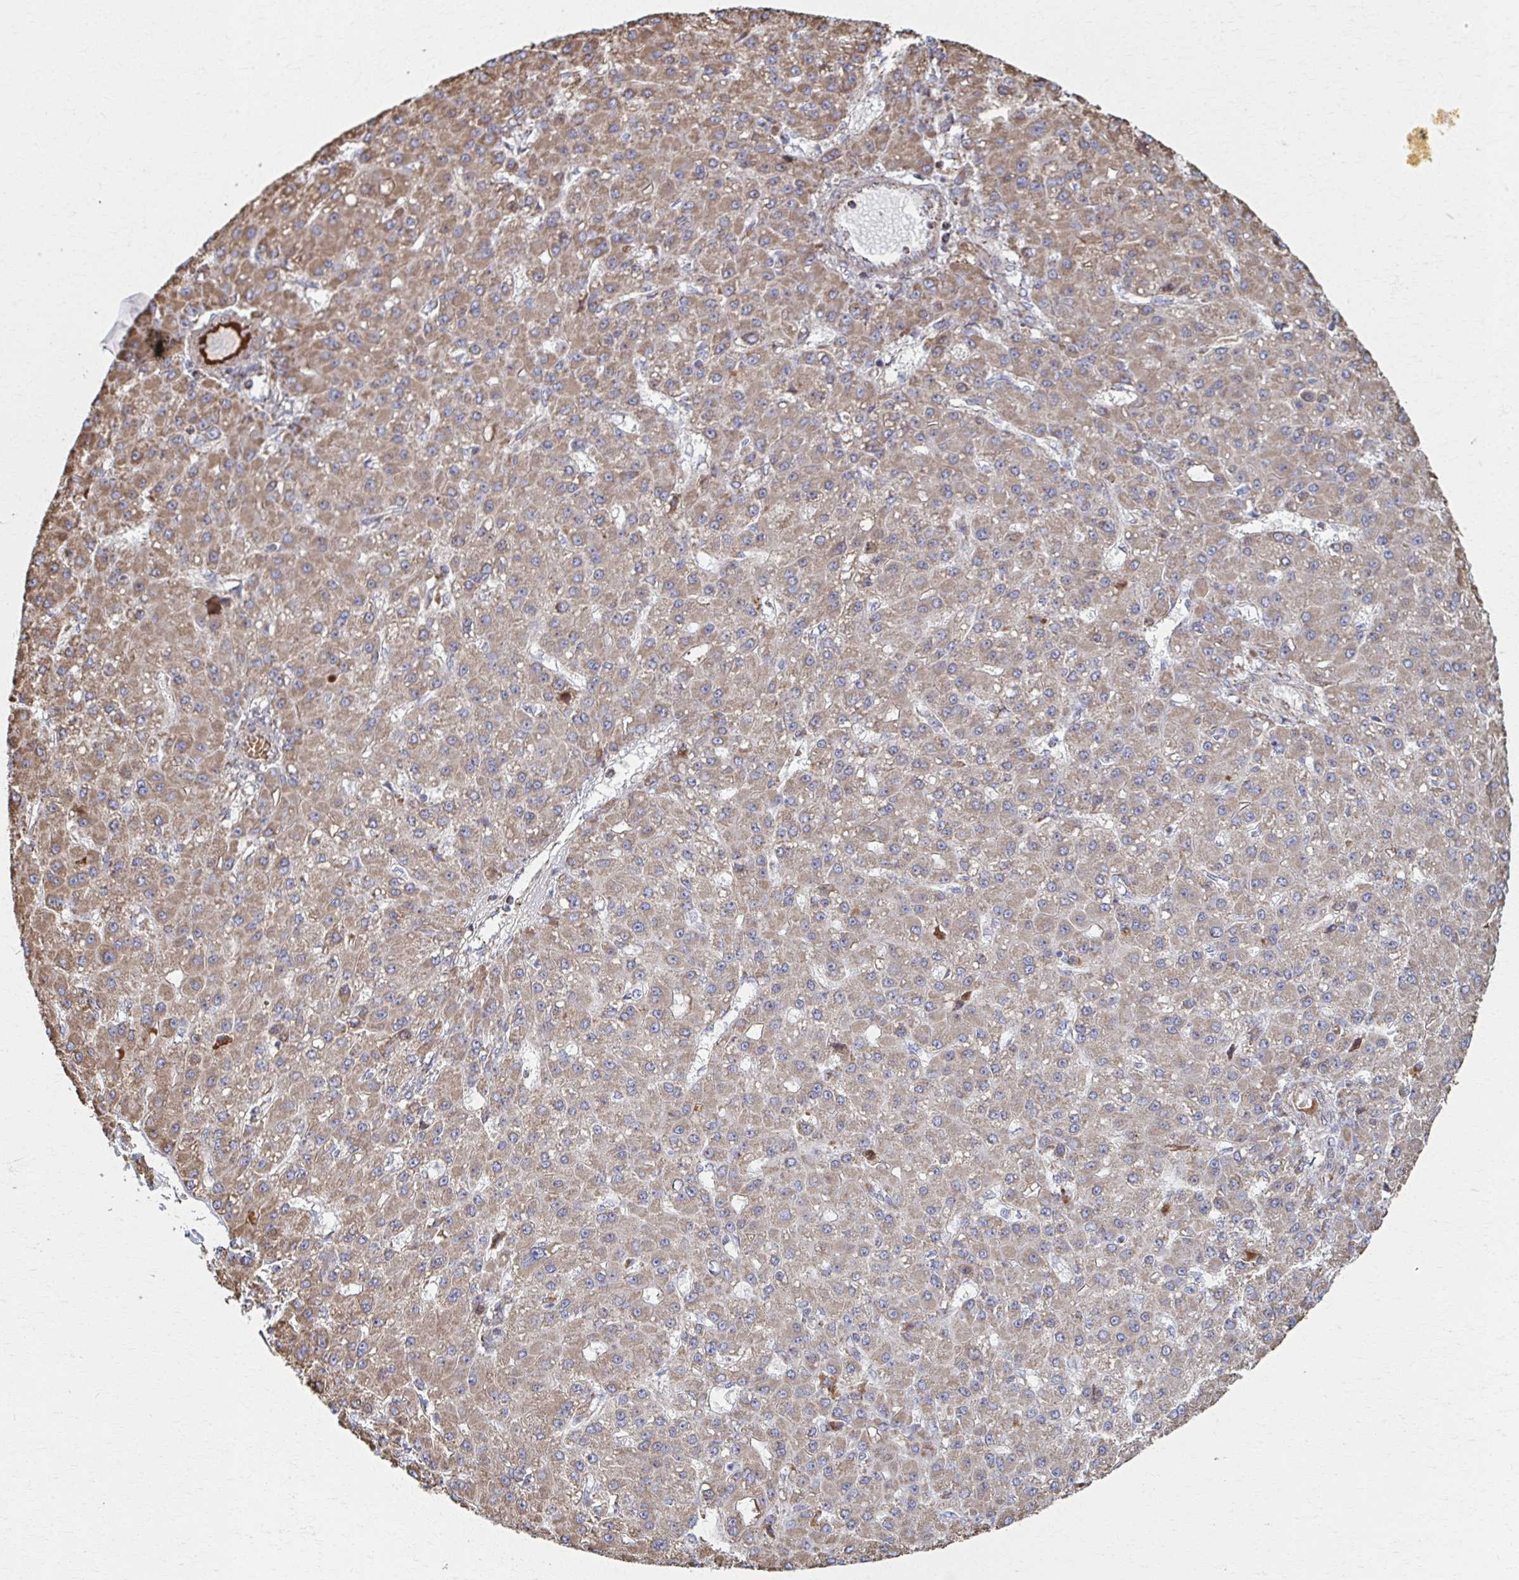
{"staining": {"intensity": "moderate", "quantity": ">75%", "location": "cytoplasmic/membranous"}, "tissue": "liver cancer", "cell_type": "Tumor cells", "image_type": "cancer", "snomed": [{"axis": "morphology", "description": "Carcinoma, Hepatocellular, NOS"}, {"axis": "topography", "description": "Liver"}], "caption": "Immunohistochemical staining of human liver hepatocellular carcinoma displays medium levels of moderate cytoplasmic/membranous protein expression in about >75% of tumor cells.", "gene": "SAT1", "patient": {"sex": "male", "age": 67}}